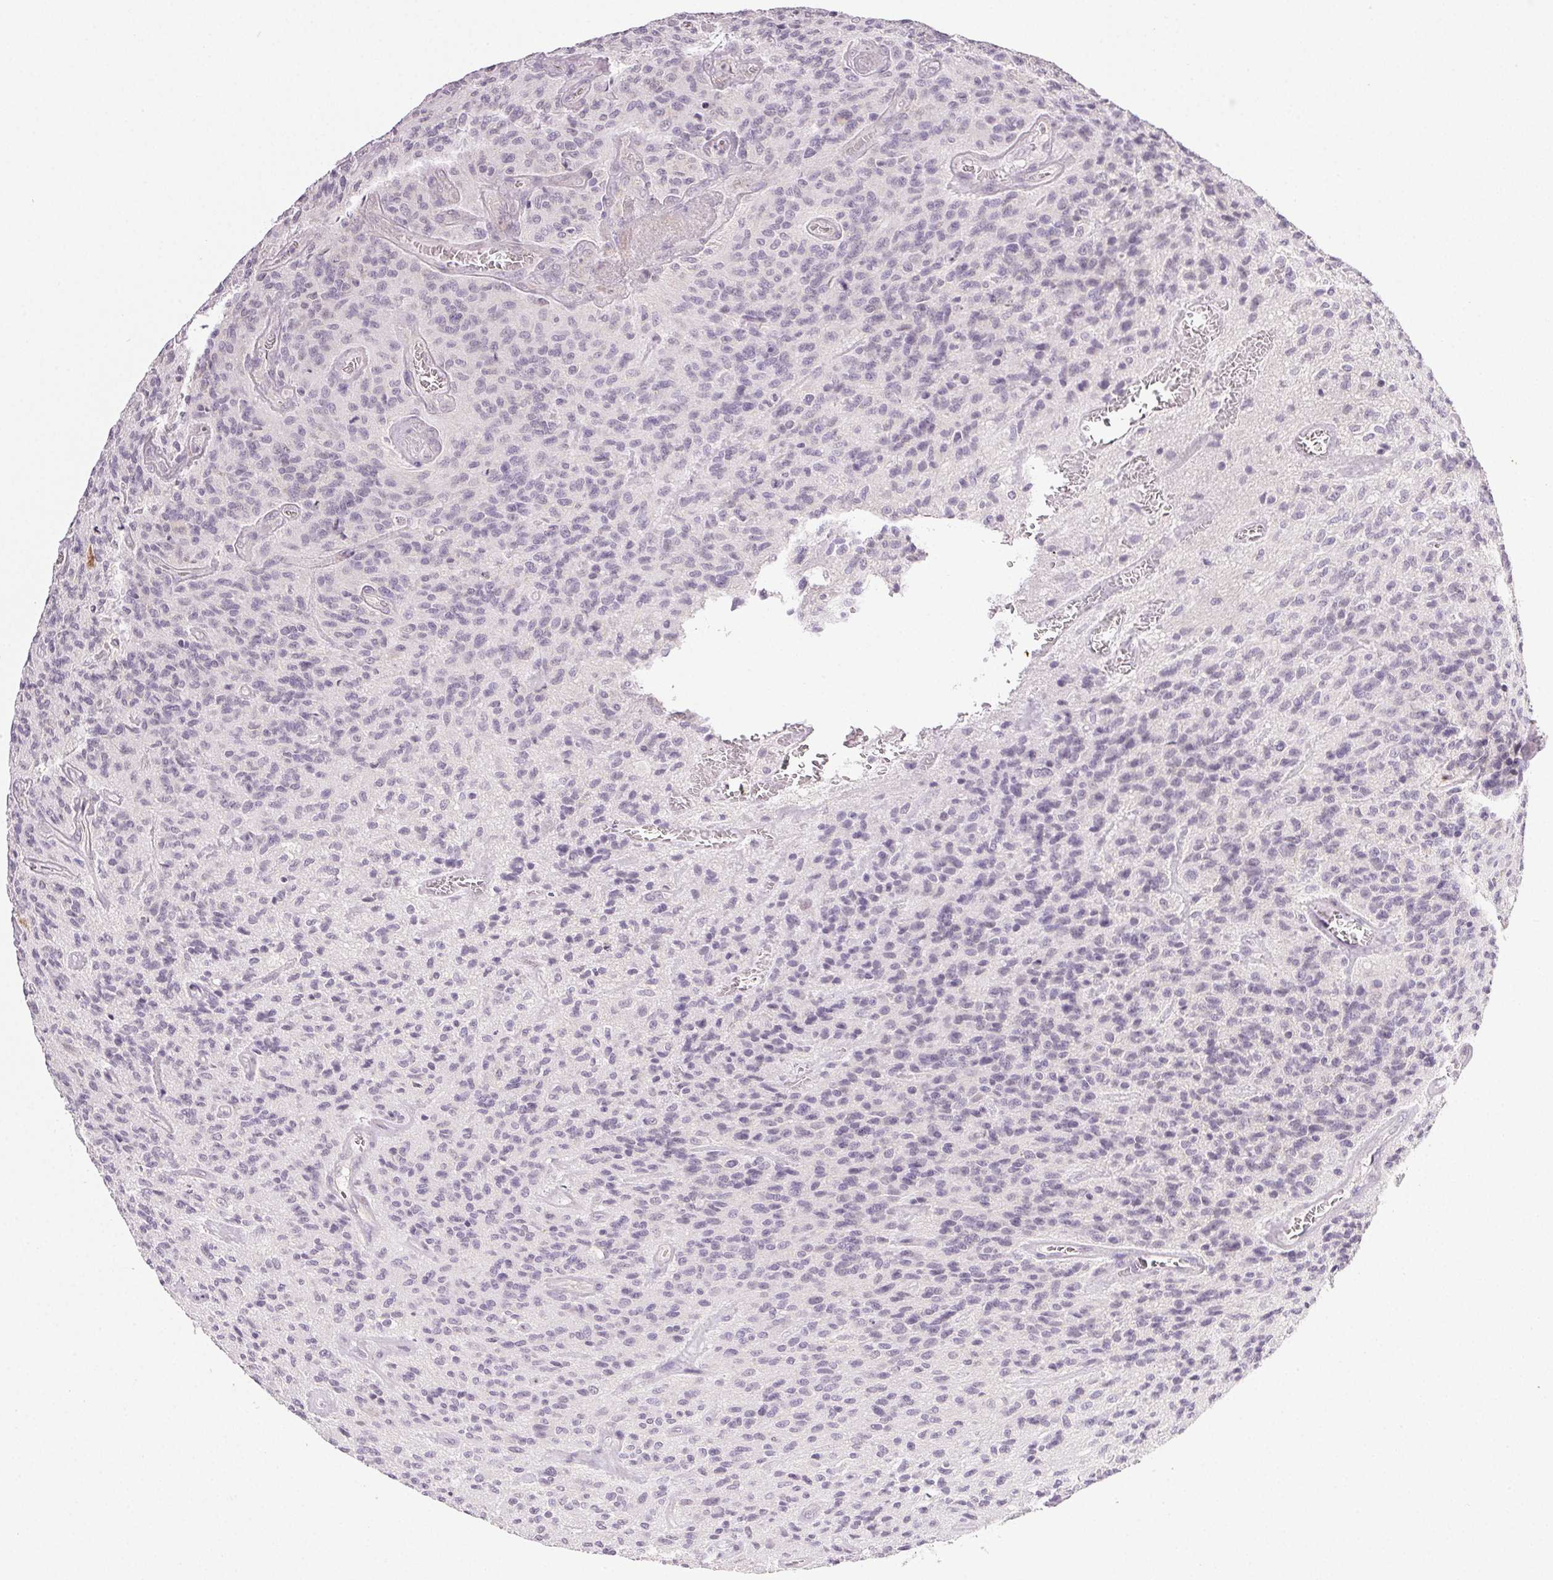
{"staining": {"intensity": "negative", "quantity": "none", "location": "none"}, "tissue": "glioma", "cell_type": "Tumor cells", "image_type": "cancer", "snomed": [{"axis": "morphology", "description": "Glioma, malignant, High grade"}, {"axis": "topography", "description": "Brain"}], "caption": "High magnification brightfield microscopy of glioma stained with DAB (3,3'-diaminobenzidine) (brown) and counterstained with hematoxylin (blue): tumor cells show no significant positivity.", "gene": "PLCB1", "patient": {"sex": "male", "age": 76}}